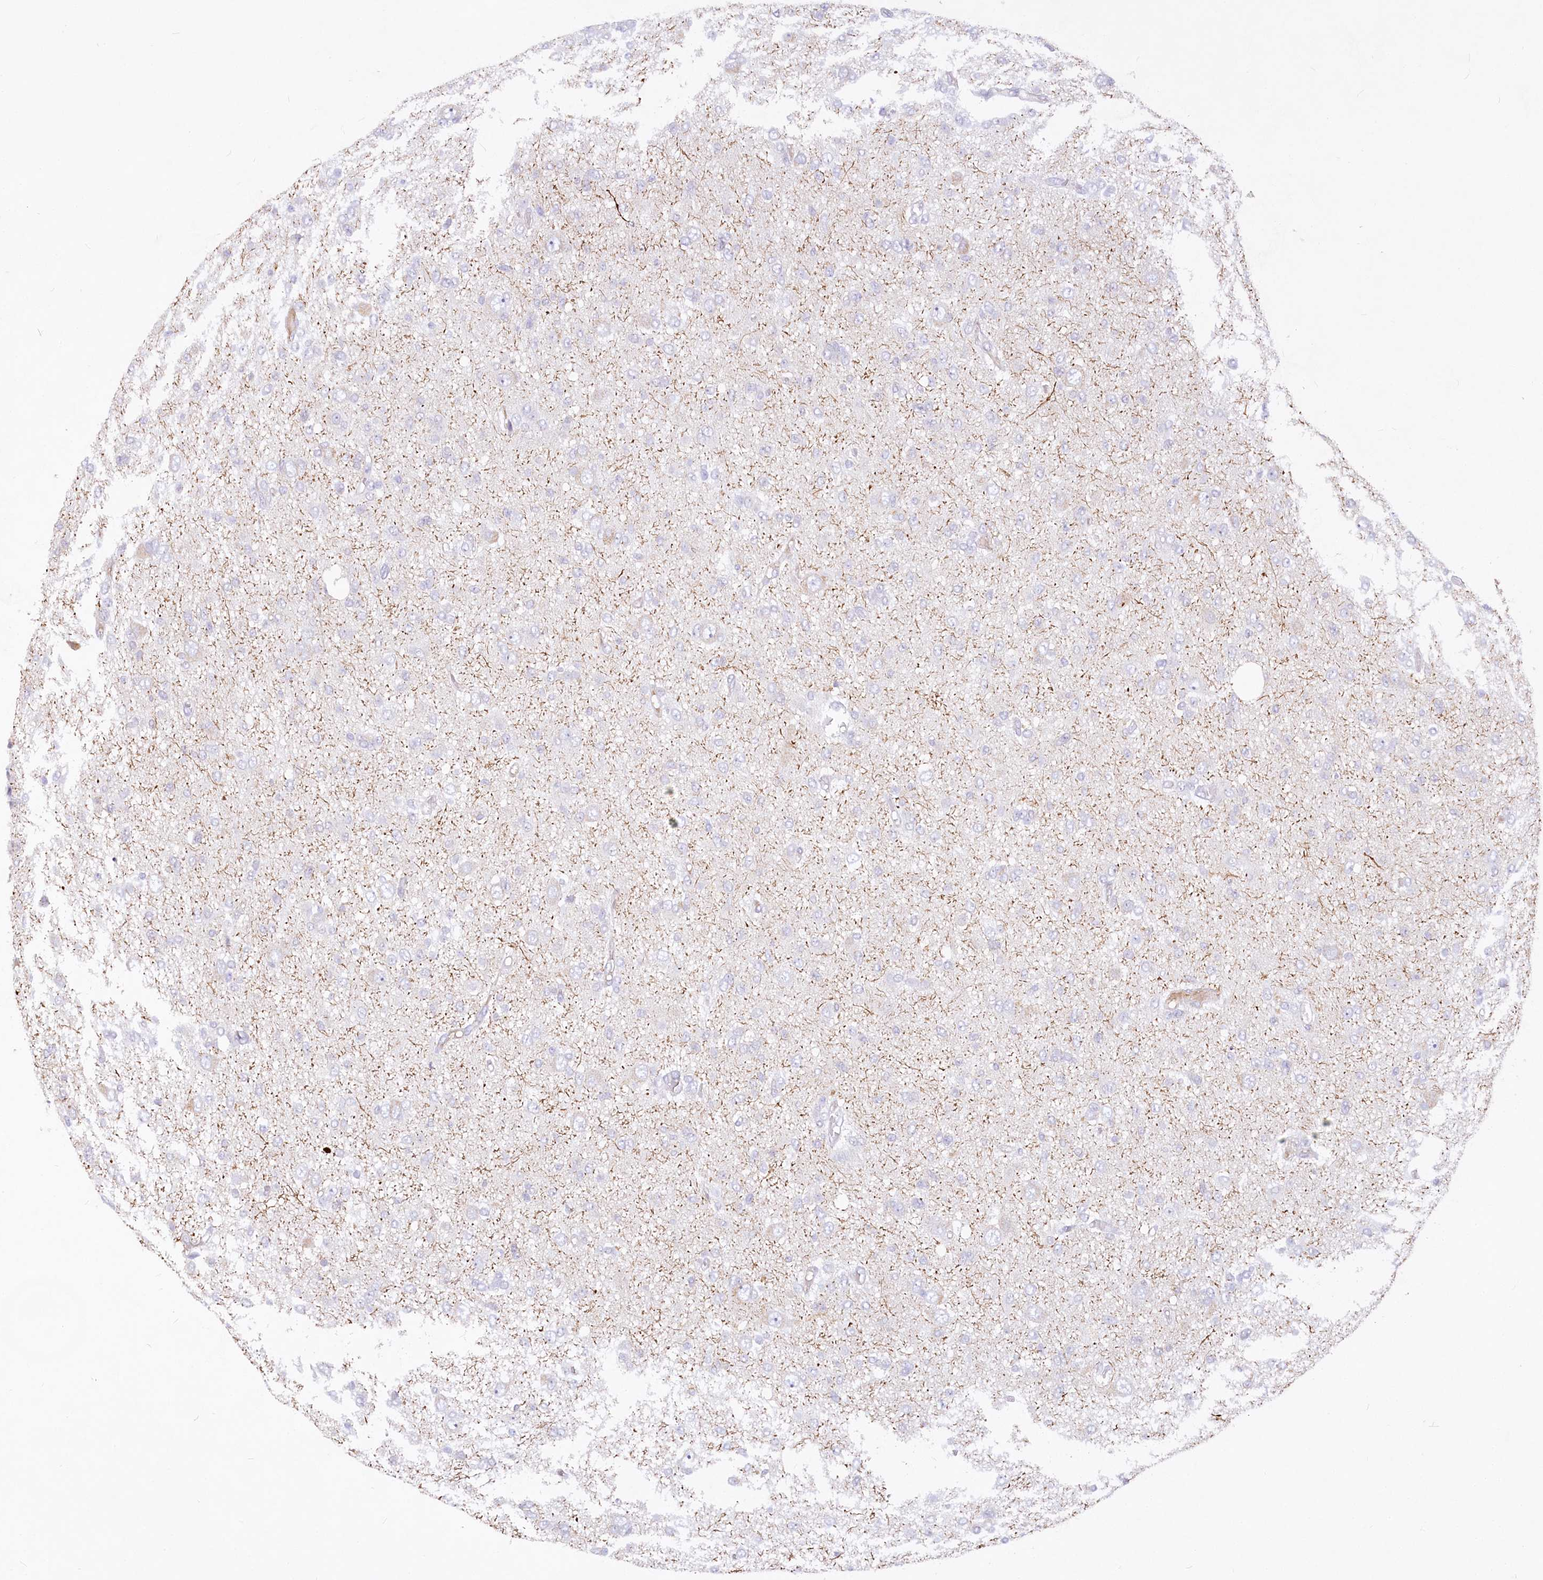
{"staining": {"intensity": "negative", "quantity": "none", "location": "none"}, "tissue": "glioma", "cell_type": "Tumor cells", "image_type": "cancer", "snomed": [{"axis": "morphology", "description": "Glioma, malignant, High grade"}, {"axis": "topography", "description": "Brain"}], "caption": "A high-resolution histopathology image shows immunohistochemistry (IHC) staining of malignant glioma (high-grade), which reveals no significant staining in tumor cells.", "gene": "EFHC2", "patient": {"sex": "female", "age": 59}}